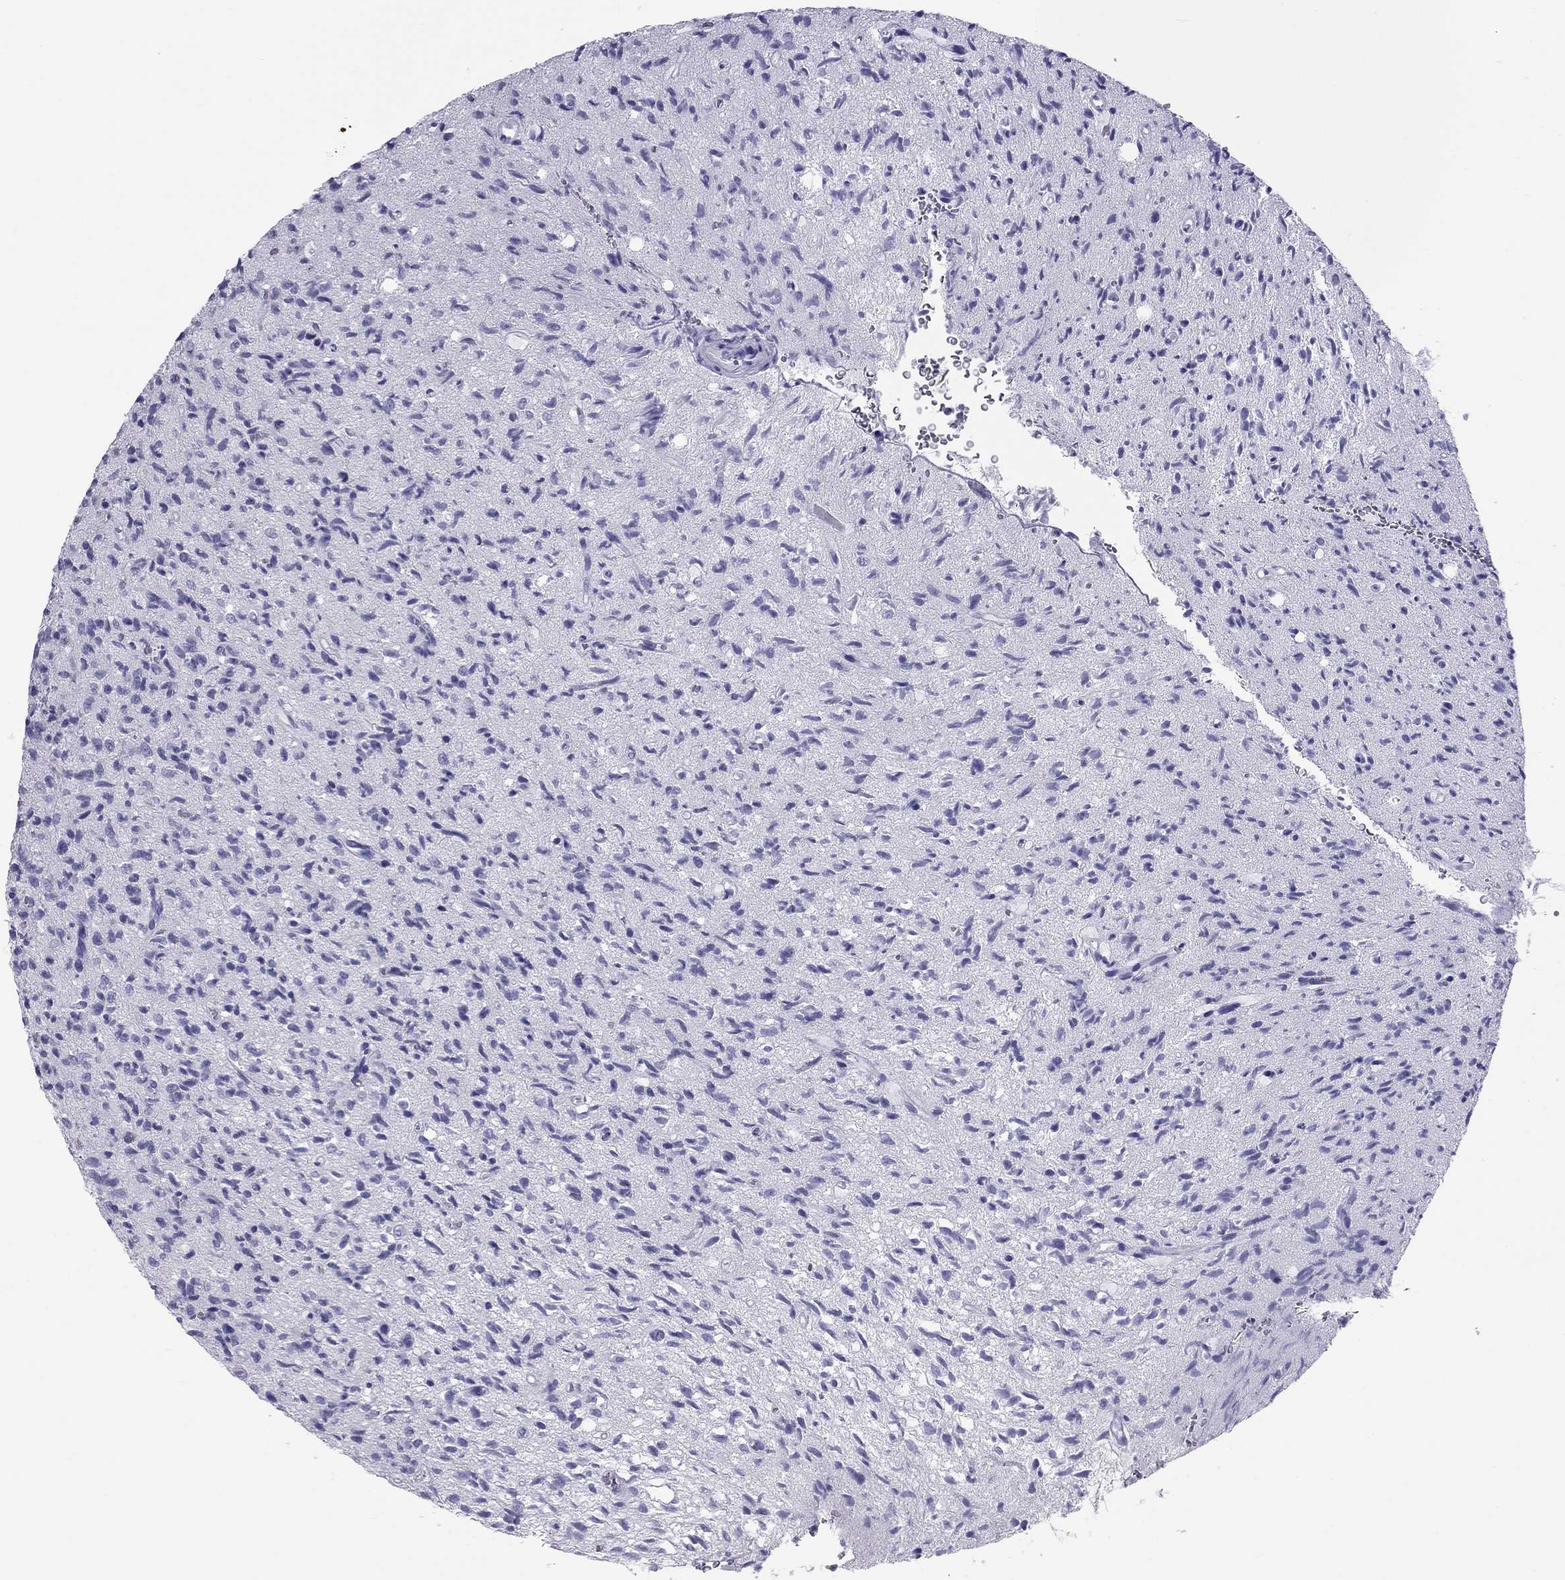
{"staining": {"intensity": "negative", "quantity": "none", "location": "none"}, "tissue": "glioma", "cell_type": "Tumor cells", "image_type": "cancer", "snomed": [{"axis": "morphology", "description": "Glioma, malignant, High grade"}, {"axis": "topography", "description": "Brain"}], "caption": "High magnification brightfield microscopy of malignant glioma (high-grade) stained with DAB (brown) and counterstained with hematoxylin (blue): tumor cells show no significant positivity. The staining was performed using DAB (3,3'-diaminobenzidine) to visualize the protein expression in brown, while the nuclei were stained in blue with hematoxylin (Magnification: 20x).", "gene": "TRPM3", "patient": {"sex": "male", "age": 64}}